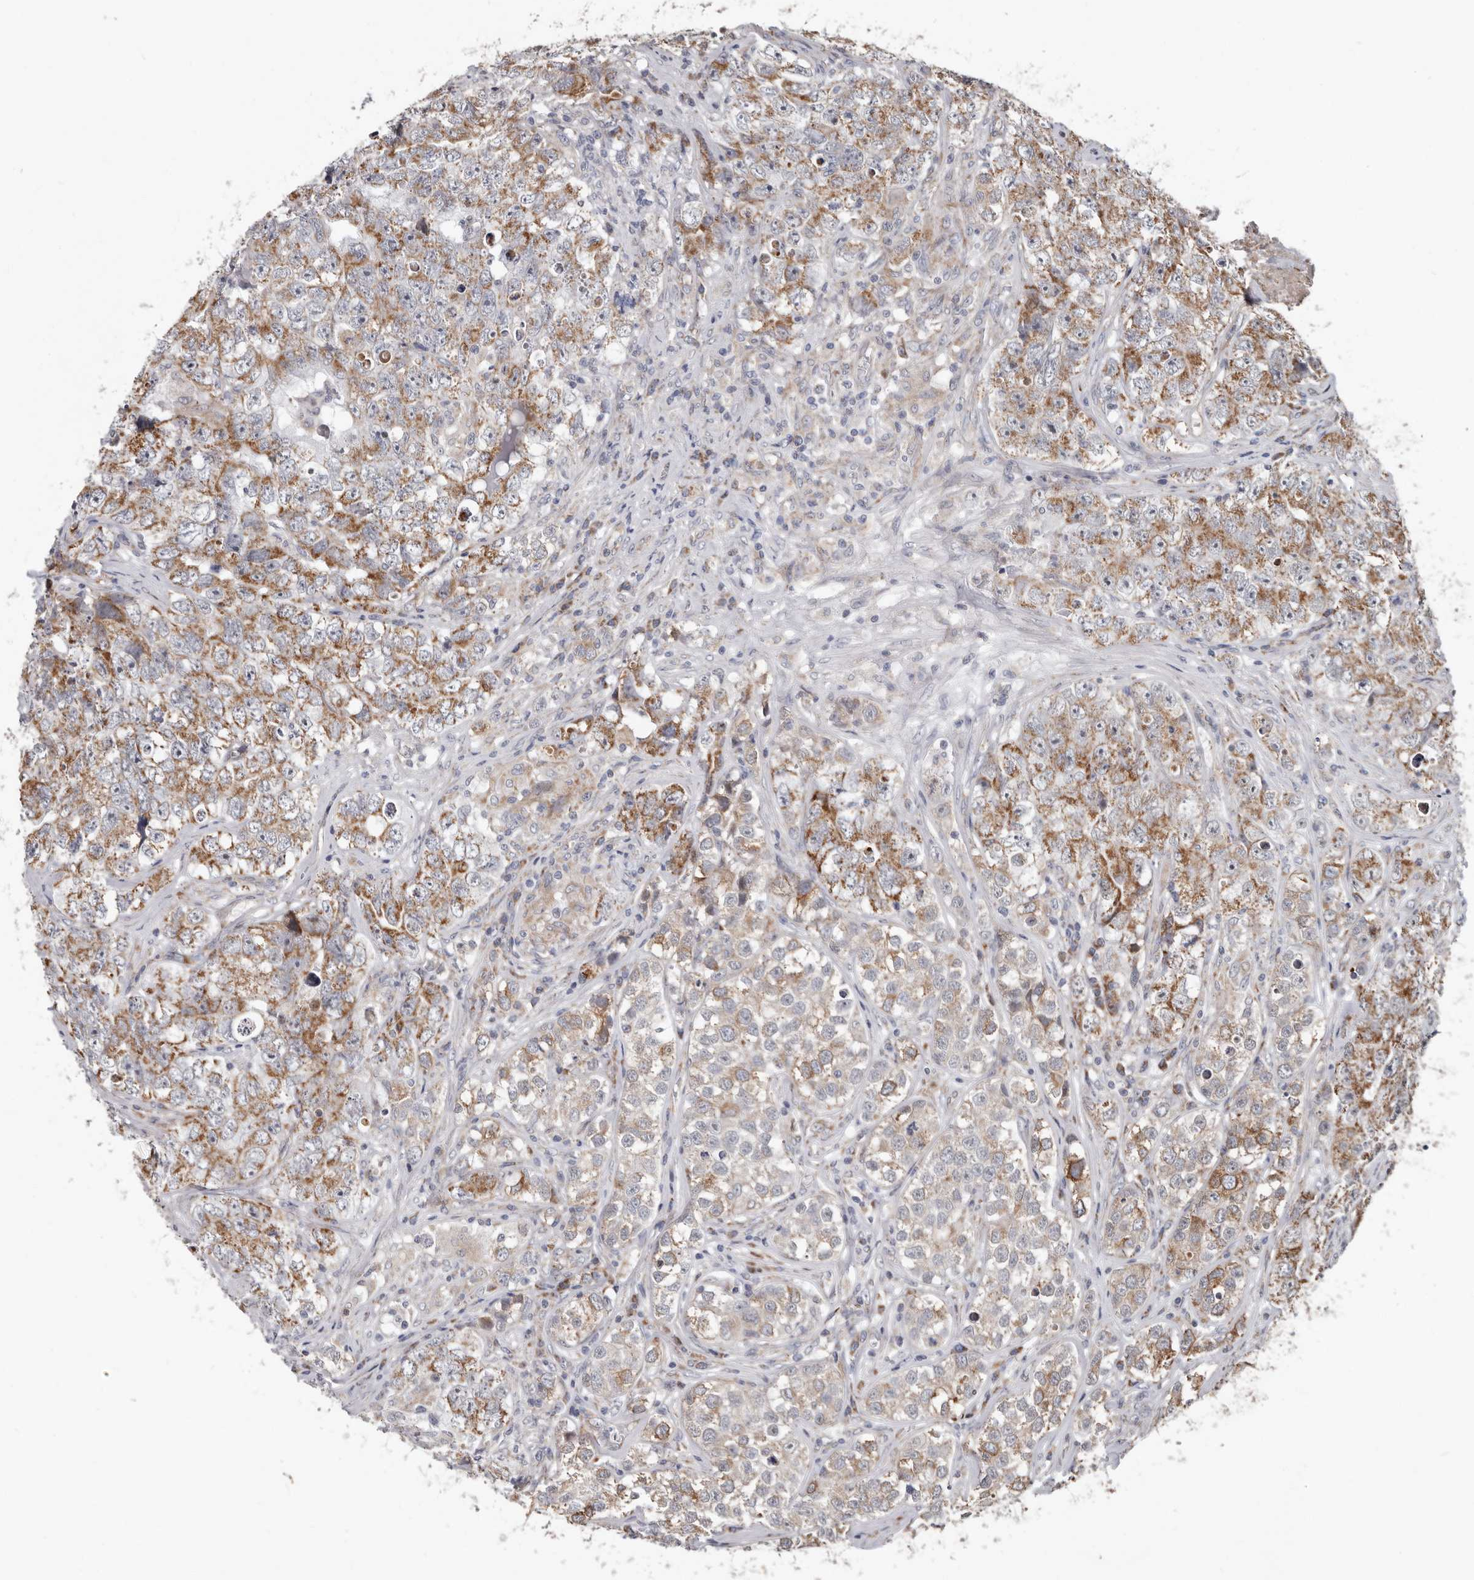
{"staining": {"intensity": "moderate", "quantity": "25%-75%", "location": "cytoplasmic/membranous"}, "tissue": "testis cancer", "cell_type": "Tumor cells", "image_type": "cancer", "snomed": [{"axis": "morphology", "description": "Seminoma, NOS"}, {"axis": "morphology", "description": "Carcinoma, Embryonal, NOS"}, {"axis": "topography", "description": "Testis"}], "caption": "Immunohistochemical staining of testis cancer demonstrates moderate cytoplasmic/membranous protein positivity in approximately 25%-75% of tumor cells. (DAB IHC, brown staining for protein, blue staining for nuclei).", "gene": "MRPL18", "patient": {"sex": "male", "age": 43}}